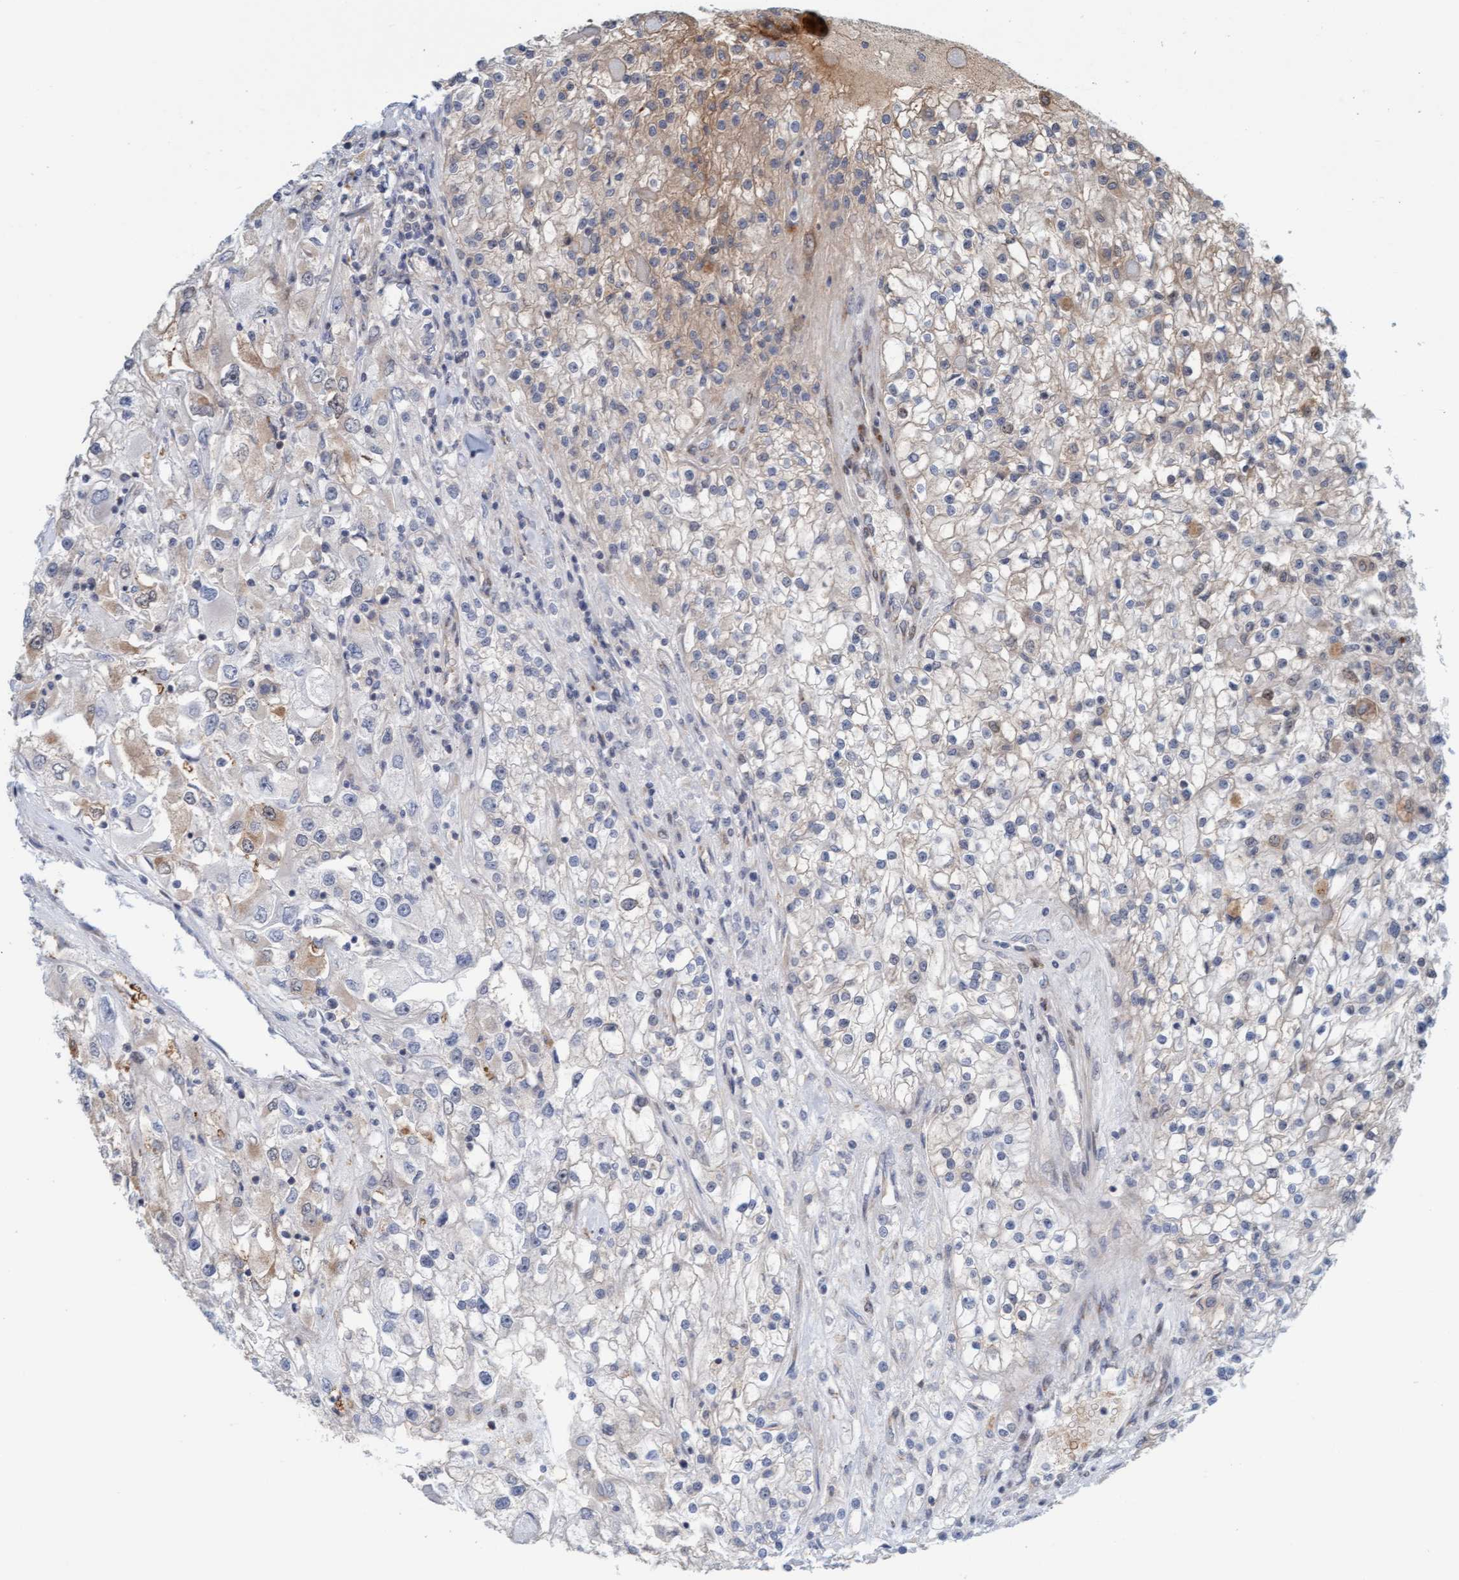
{"staining": {"intensity": "moderate", "quantity": "<25%", "location": "cytoplasmic/membranous"}, "tissue": "renal cancer", "cell_type": "Tumor cells", "image_type": "cancer", "snomed": [{"axis": "morphology", "description": "Adenocarcinoma, NOS"}, {"axis": "topography", "description": "Kidney"}], "caption": "Moderate cytoplasmic/membranous staining is seen in about <25% of tumor cells in renal adenocarcinoma.", "gene": "EIF4EBP1", "patient": {"sex": "female", "age": 52}}